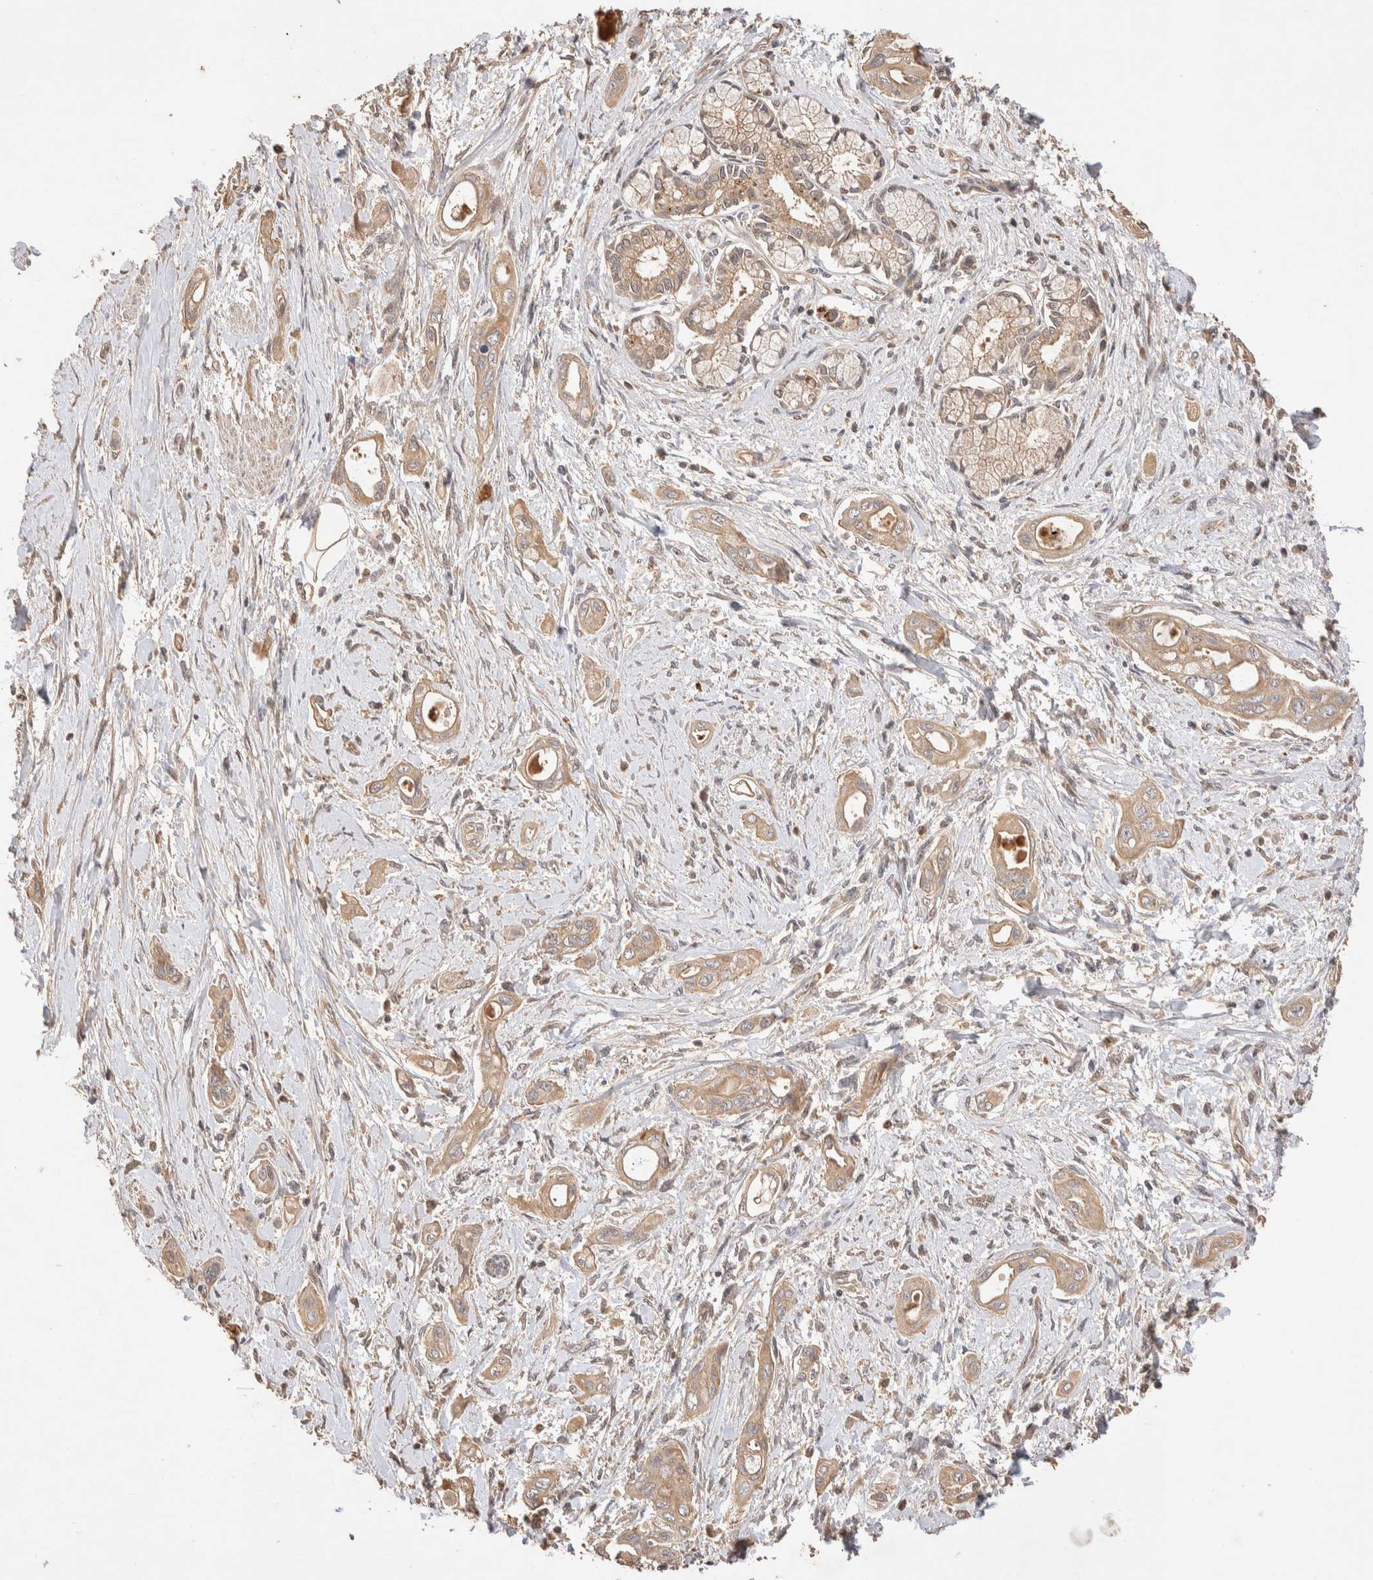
{"staining": {"intensity": "weak", "quantity": ">75%", "location": "cytoplasmic/membranous"}, "tissue": "pancreatic cancer", "cell_type": "Tumor cells", "image_type": "cancer", "snomed": [{"axis": "morphology", "description": "Adenocarcinoma, NOS"}, {"axis": "topography", "description": "Pancreas"}], "caption": "This image exhibits IHC staining of adenocarcinoma (pancreatic), with low weak cytoplasmic/membranous staining in about >75% of tumor cells.", "gene": "NSMAF", "patient": {"sex": "male", "age": 59}}